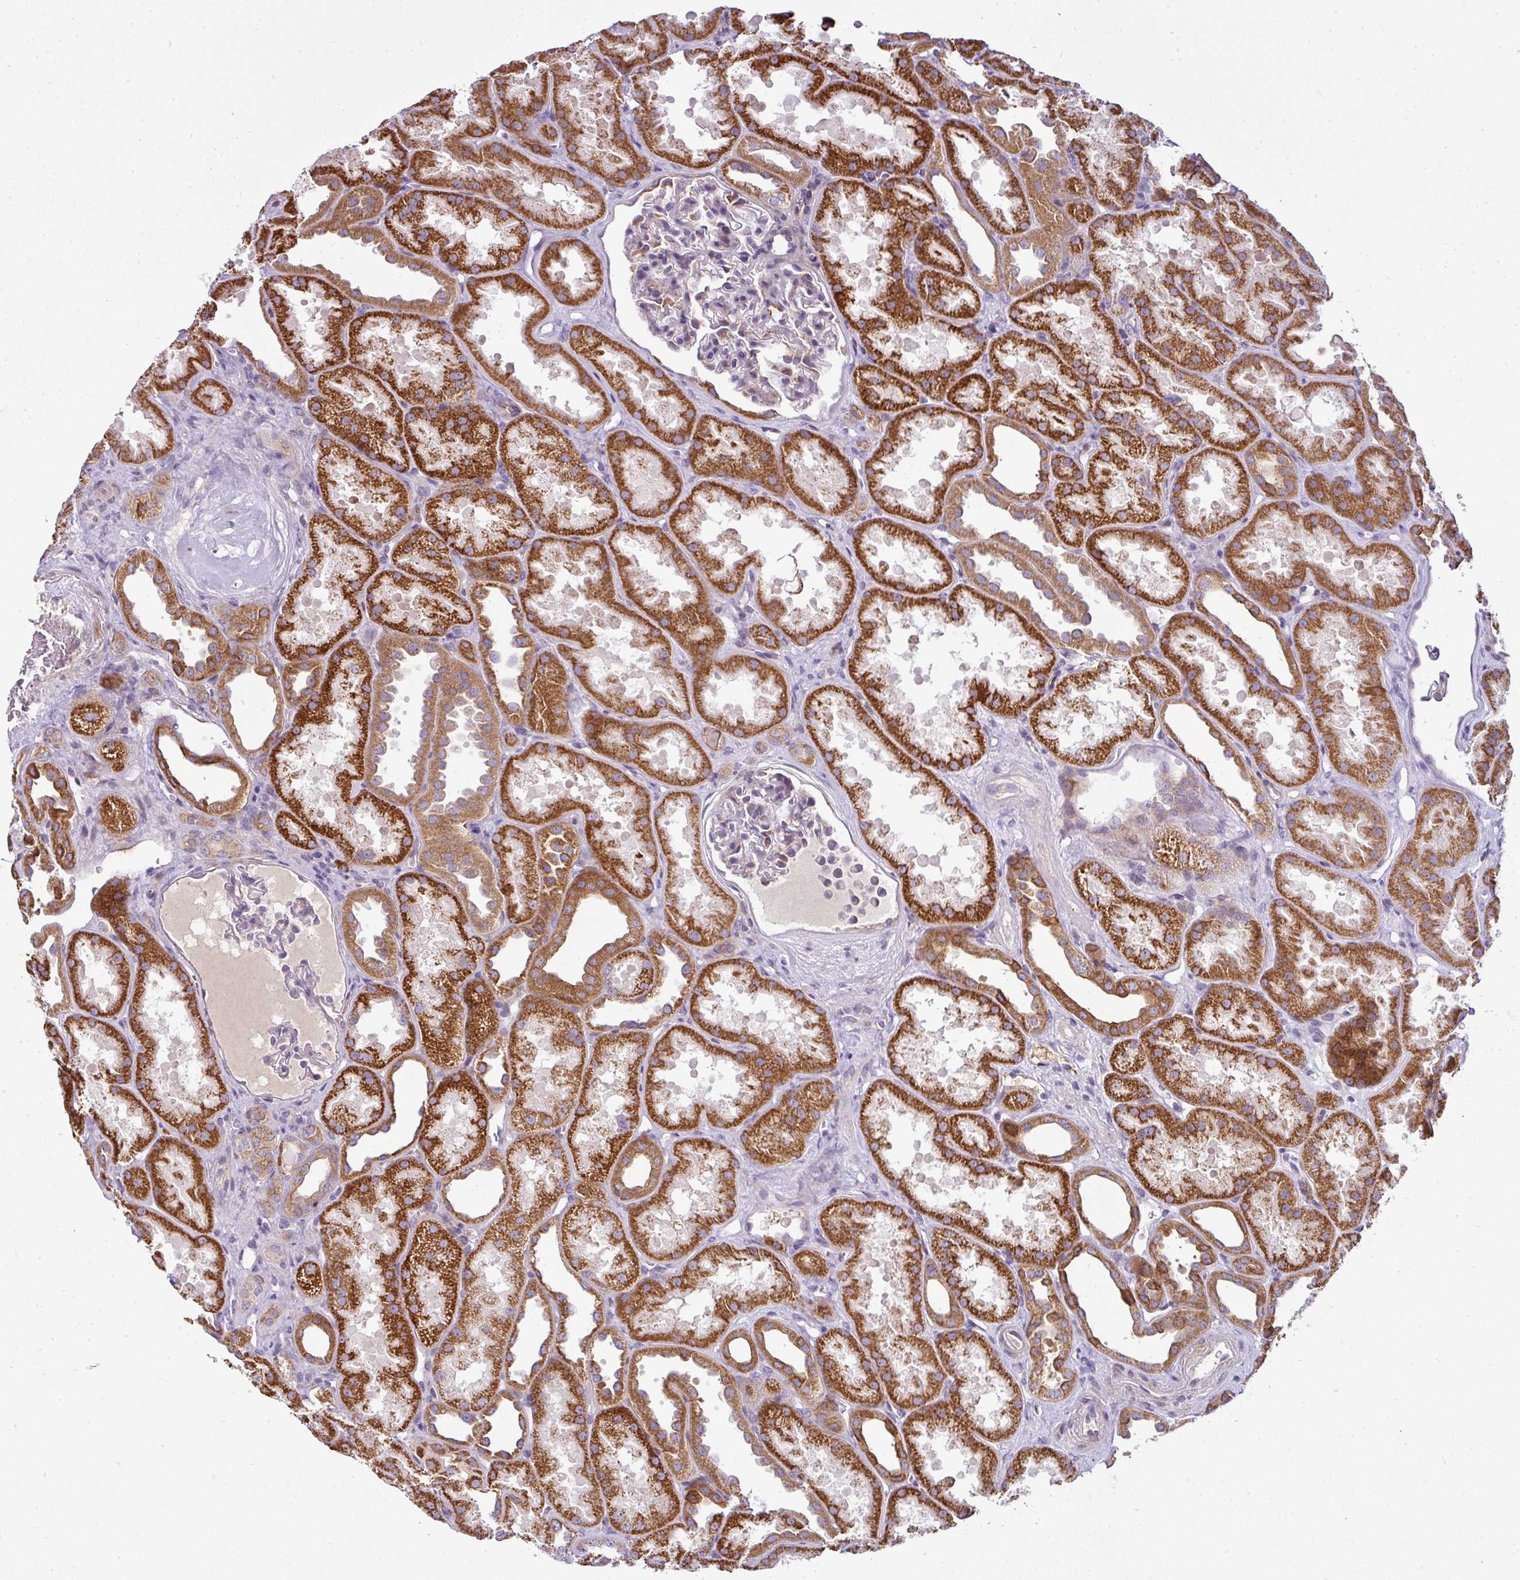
{"staining": {"intensity": "moderate", "quantity": "<25%", "location": "cytoplasmic/membranous"}, "tissue": "kidney", "cell_type": "Cells in glomeruli", "image_type": "normal", "snomed": [{"axis": "morphology", "description": "Normal tissue, NOS"}, {"axis": "topography", "description": "Kidney"}], "caption": "The histopathology image shows staining of normal kidney, revealing moderate cytoplasmic/membranous protein positivity (brown color) within cells in glomeruli. (Stains: DAB in brown, nuclei in blue, Microscopy: brightfield microscopy at high magnification).", "gene": "GAN", "patient": {"sex": "male", "age": 61}}